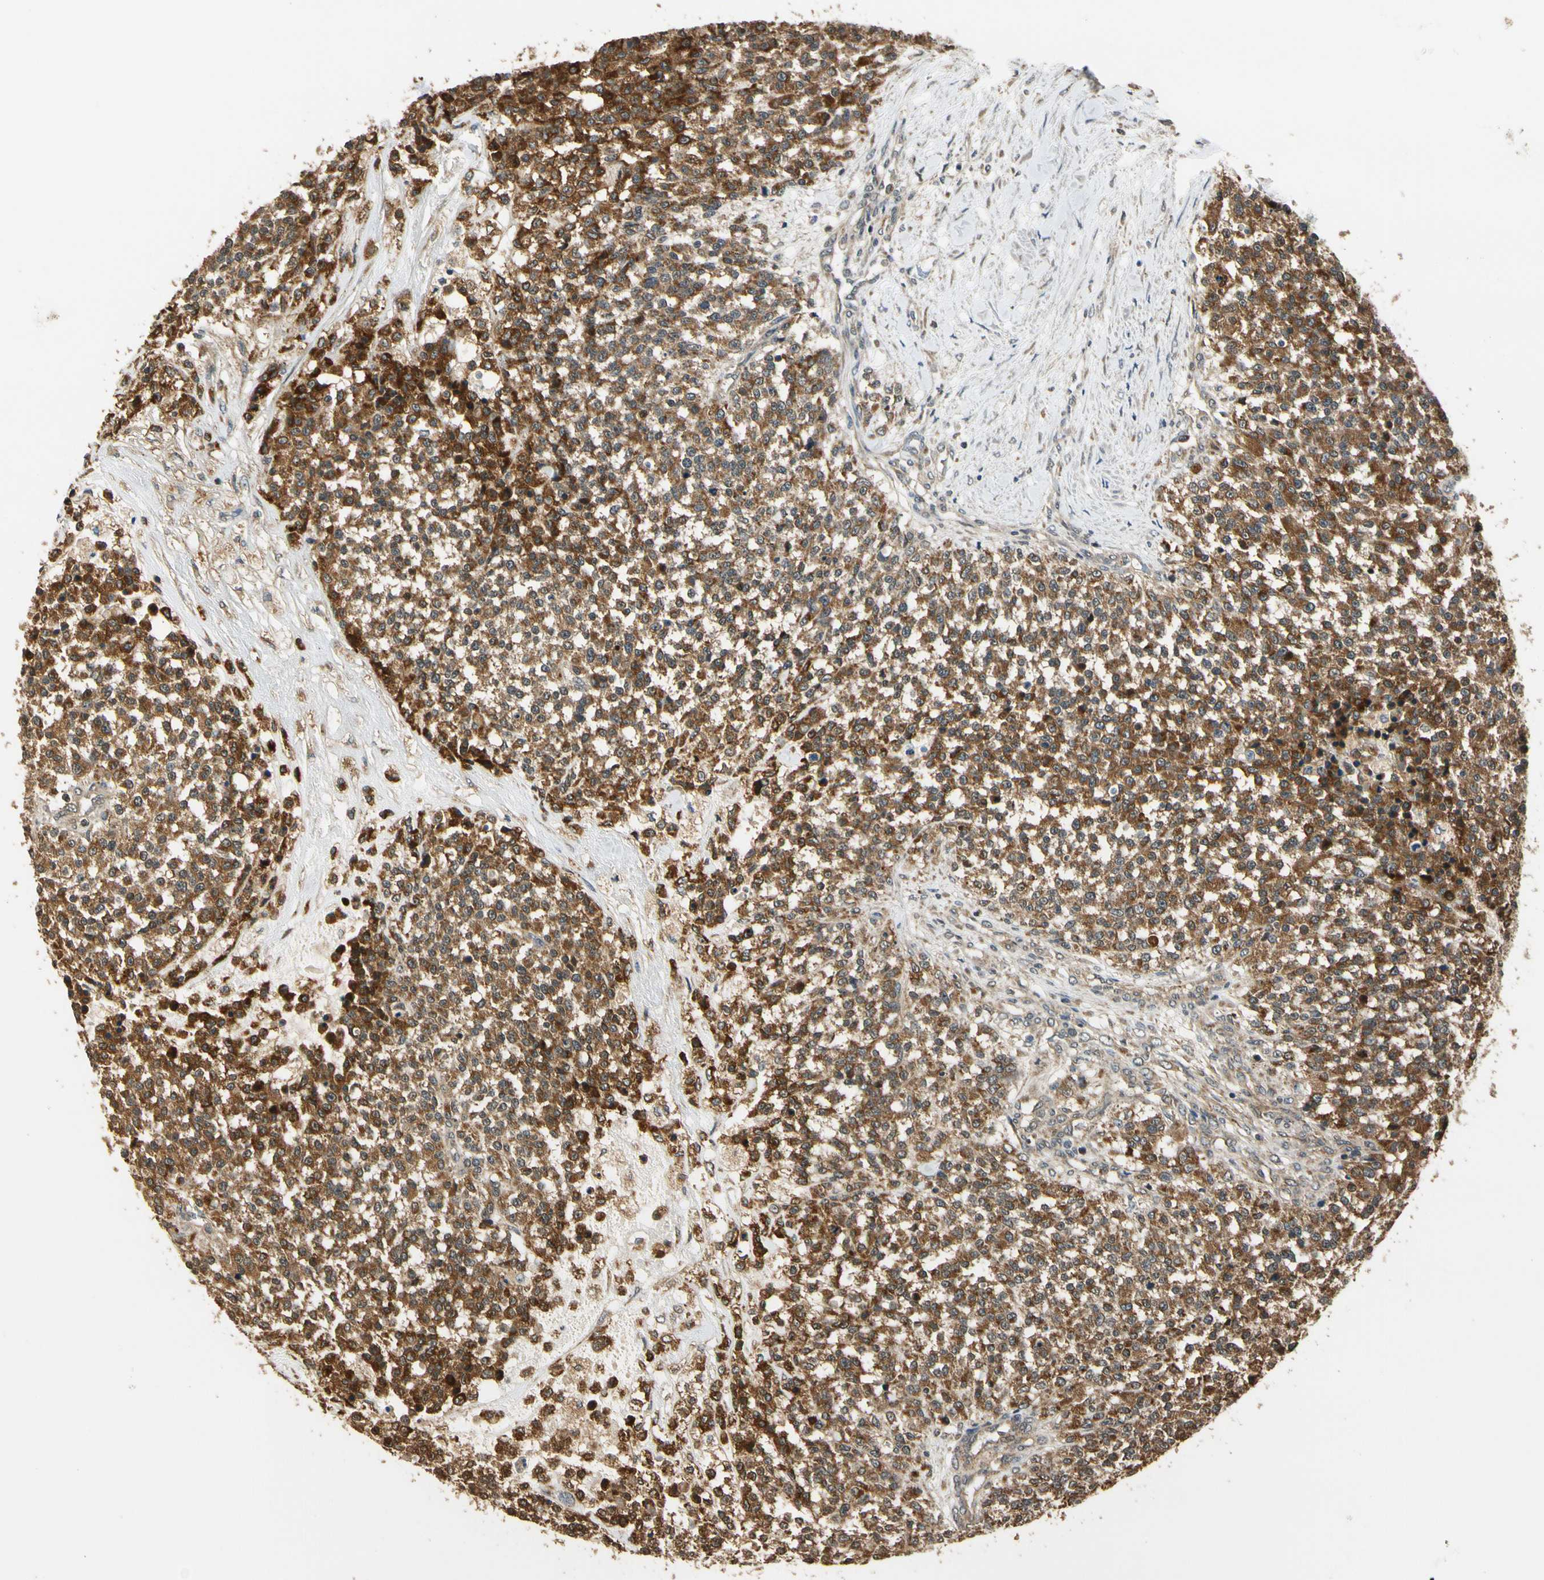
{"staining": {"intensity": "moderate", "quantity": ">75%", "location": "cytoplasmic/membranous"}, "tissue": "testis cancer", "cell_type": "Tumor cells", "image_type": "cancer", "snomed": [{"axis": "morphology", "description": "Seminoma, NOS"}, {"axis": "topography", "description": "Testis"}], "caption": "Immunohistochemical staining of human testis cancer reveals moderate cytoplasmic/membranous protein expression in about >75% of tumor cells.", "gene": "LAMTOR1", "patient": {"sex": "male", "age": 59}}